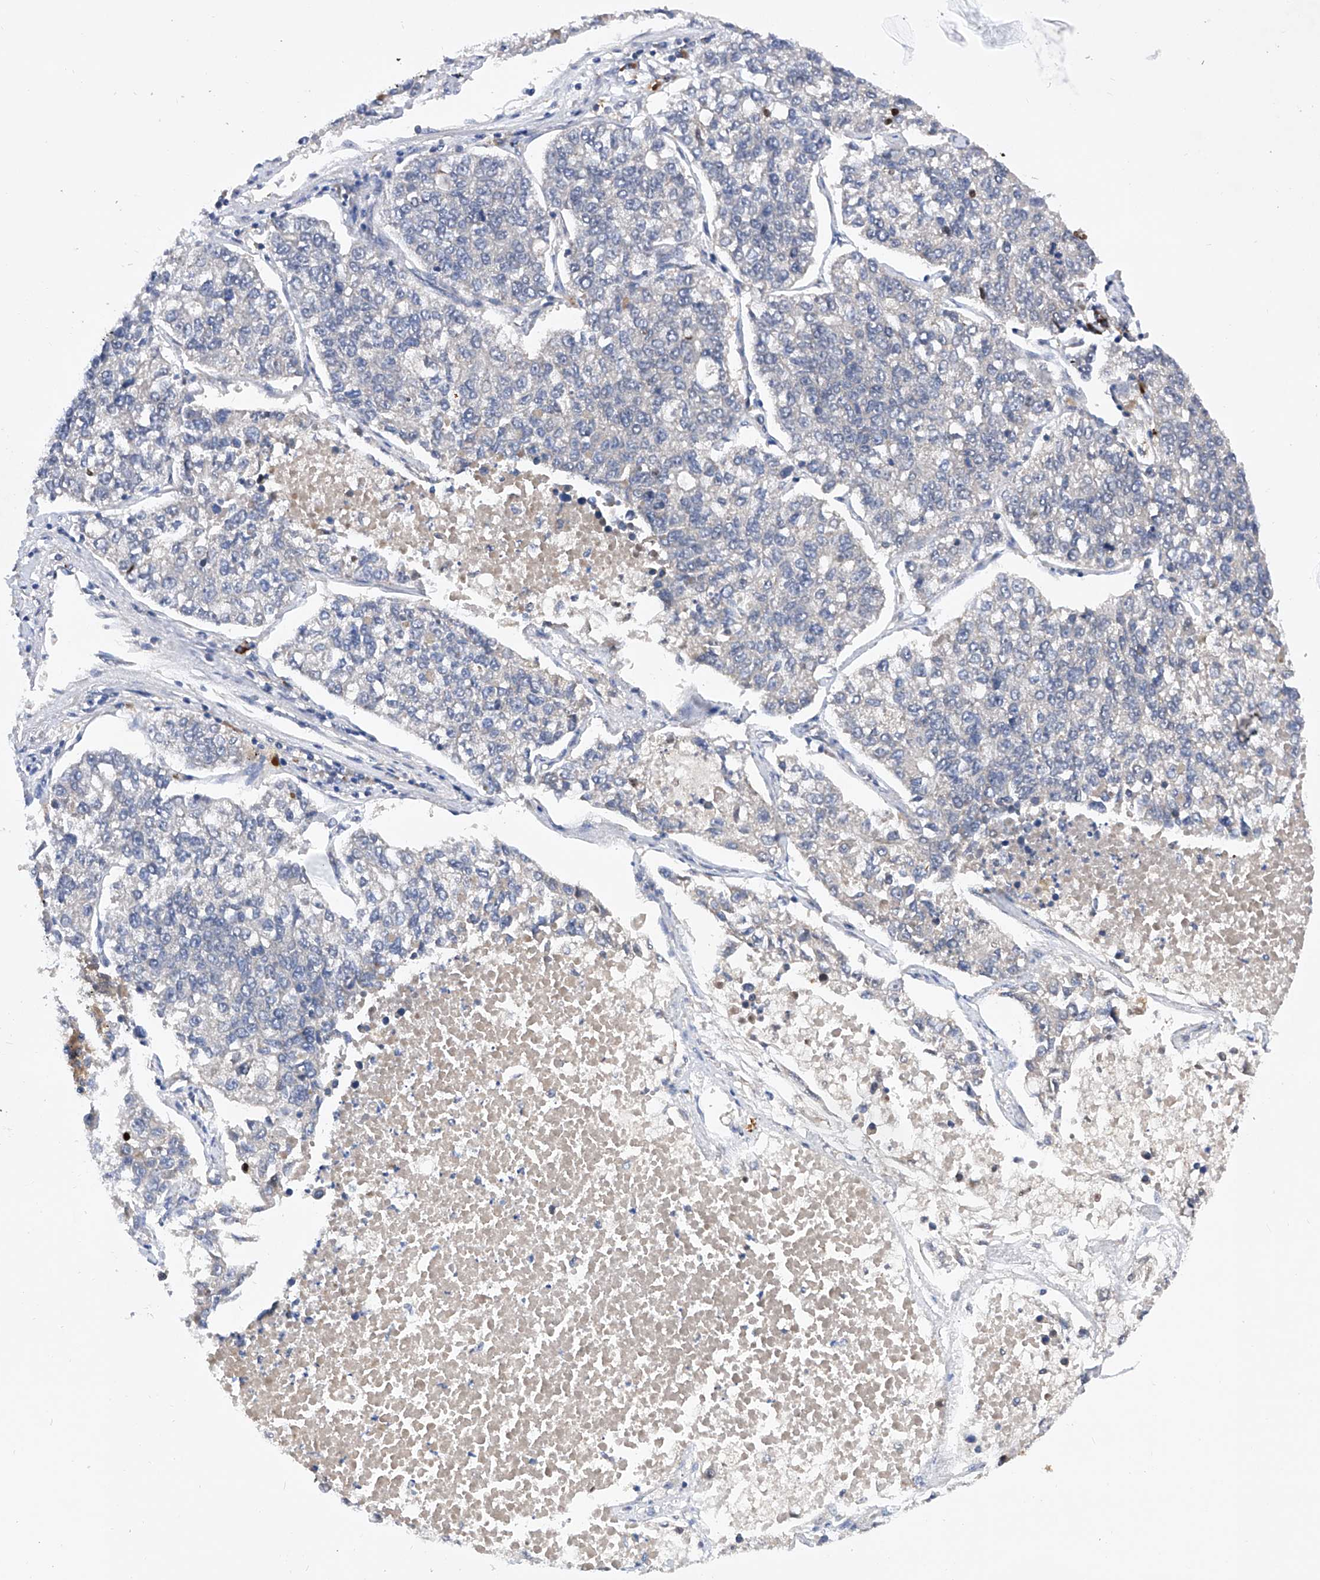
{"staining": {"intensity": "negative", "quantity": "none", "location": "none"}, "tissue": "lung cancer", "cell_type": "Tumor cells", "image_type": "cancer", "snomed": [{"axis": "morphology", "description": "Adenocarcinoma, NOS"}, {"axis": "topography", "description": "Lung"}], "caption": "Lung adenocarcinoma stained for a protein using immunohistochemistry exhibits no expression tumor cells.", "gene": "USP45", "patient": {"sex": "male", "age": 49}}